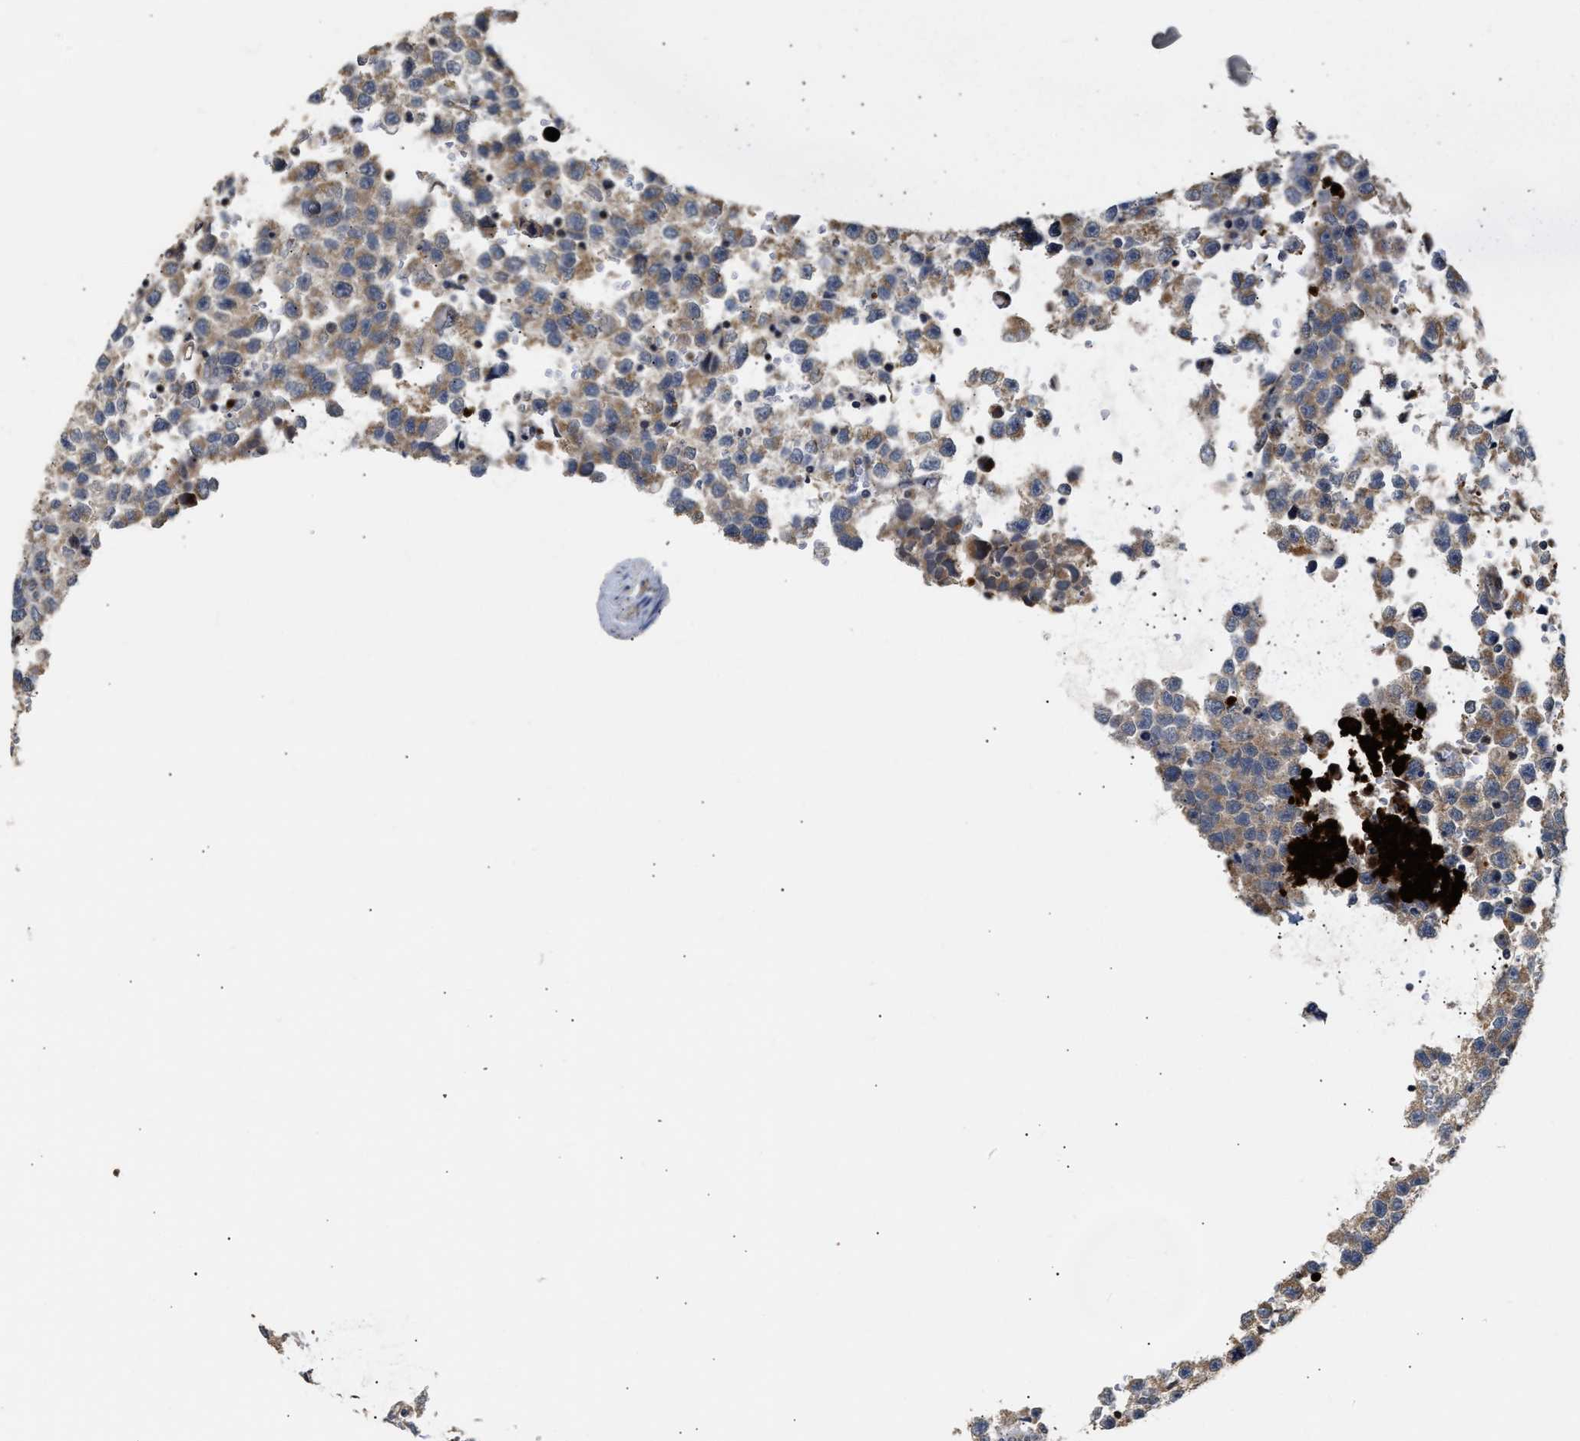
{"staining": {"intensity": "weak", "quantity": ">75%", "location": "cytoplasmic/membranous"}, "tissue": "testis cancer", "cell_type": "Tumor cells", "image_type": "cancer", "snomed": [{"axis": "morphology", "description": "Seminoma, NOS"}, {"axis": "topography", "description": "Testis"}], "caption": "Weak cytoplasmic/membranous positivity for a protein is seen in about >75% of tumor cells of seminoma (testis) using immunohistochemistry.", "gene": "EXTL2", "patient": {"sex": "male", "age": 33}}